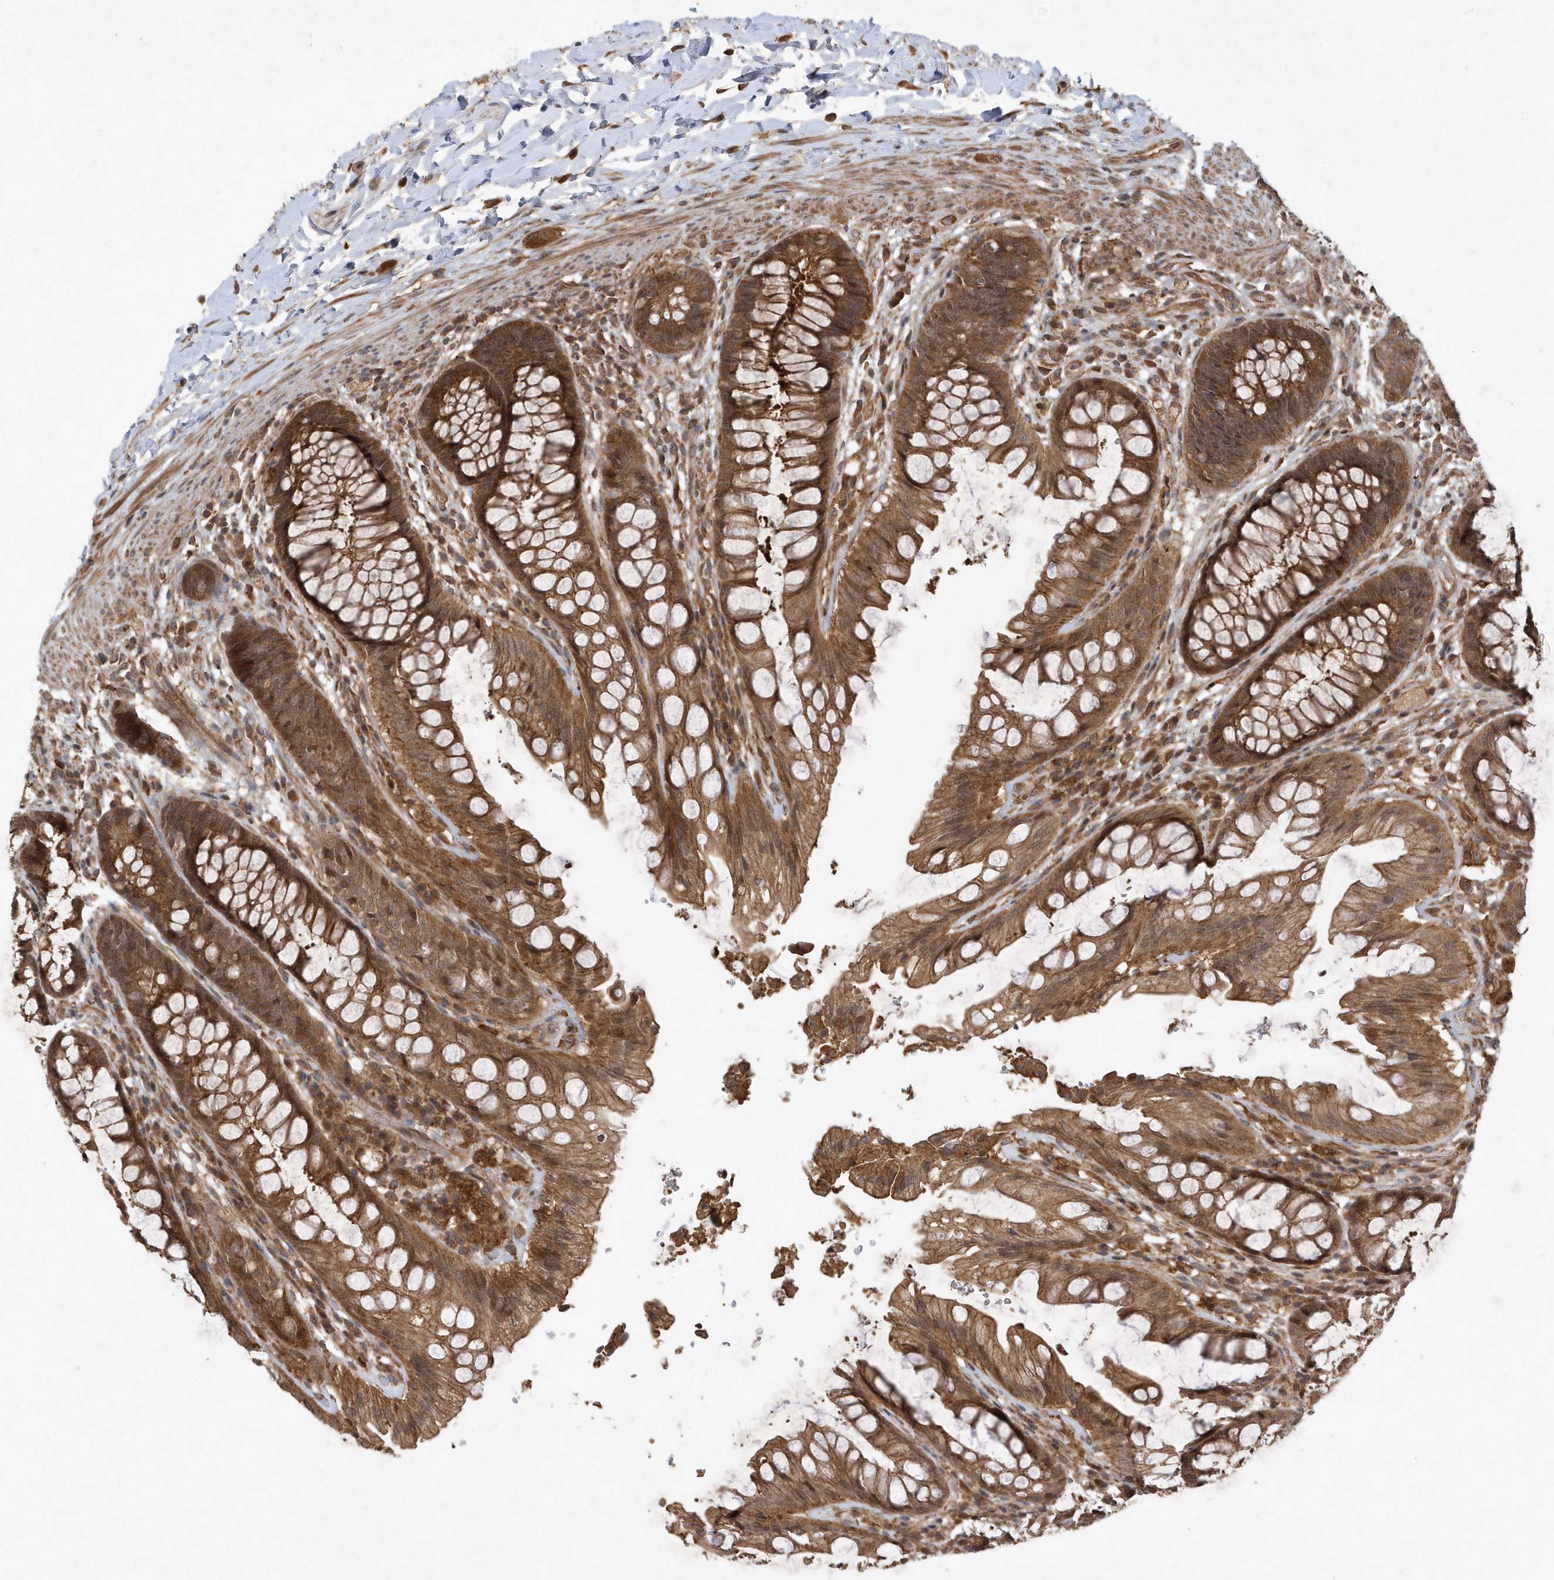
{"staining": {"intensity": "strong", "quantity": ">75%", "location": "cytoplasmic/membranous"}, "tissue": "rectum", "cell_type": "Glandular cells", "image_type": "normal", "snomed": [{"axis": "morphology", "description": "Normal tissue, NOS"}, {"axis": "topography", "description": "Rectum"}], "caption": "Approximately >75% of glandular cells in normal human rectum demonstrate strong cytoplasmic/membranous protein staining as visualized by brown immunohistochemical staining.", "gene": "GFM2", "patient": {"sex": "female", "age": 46}}